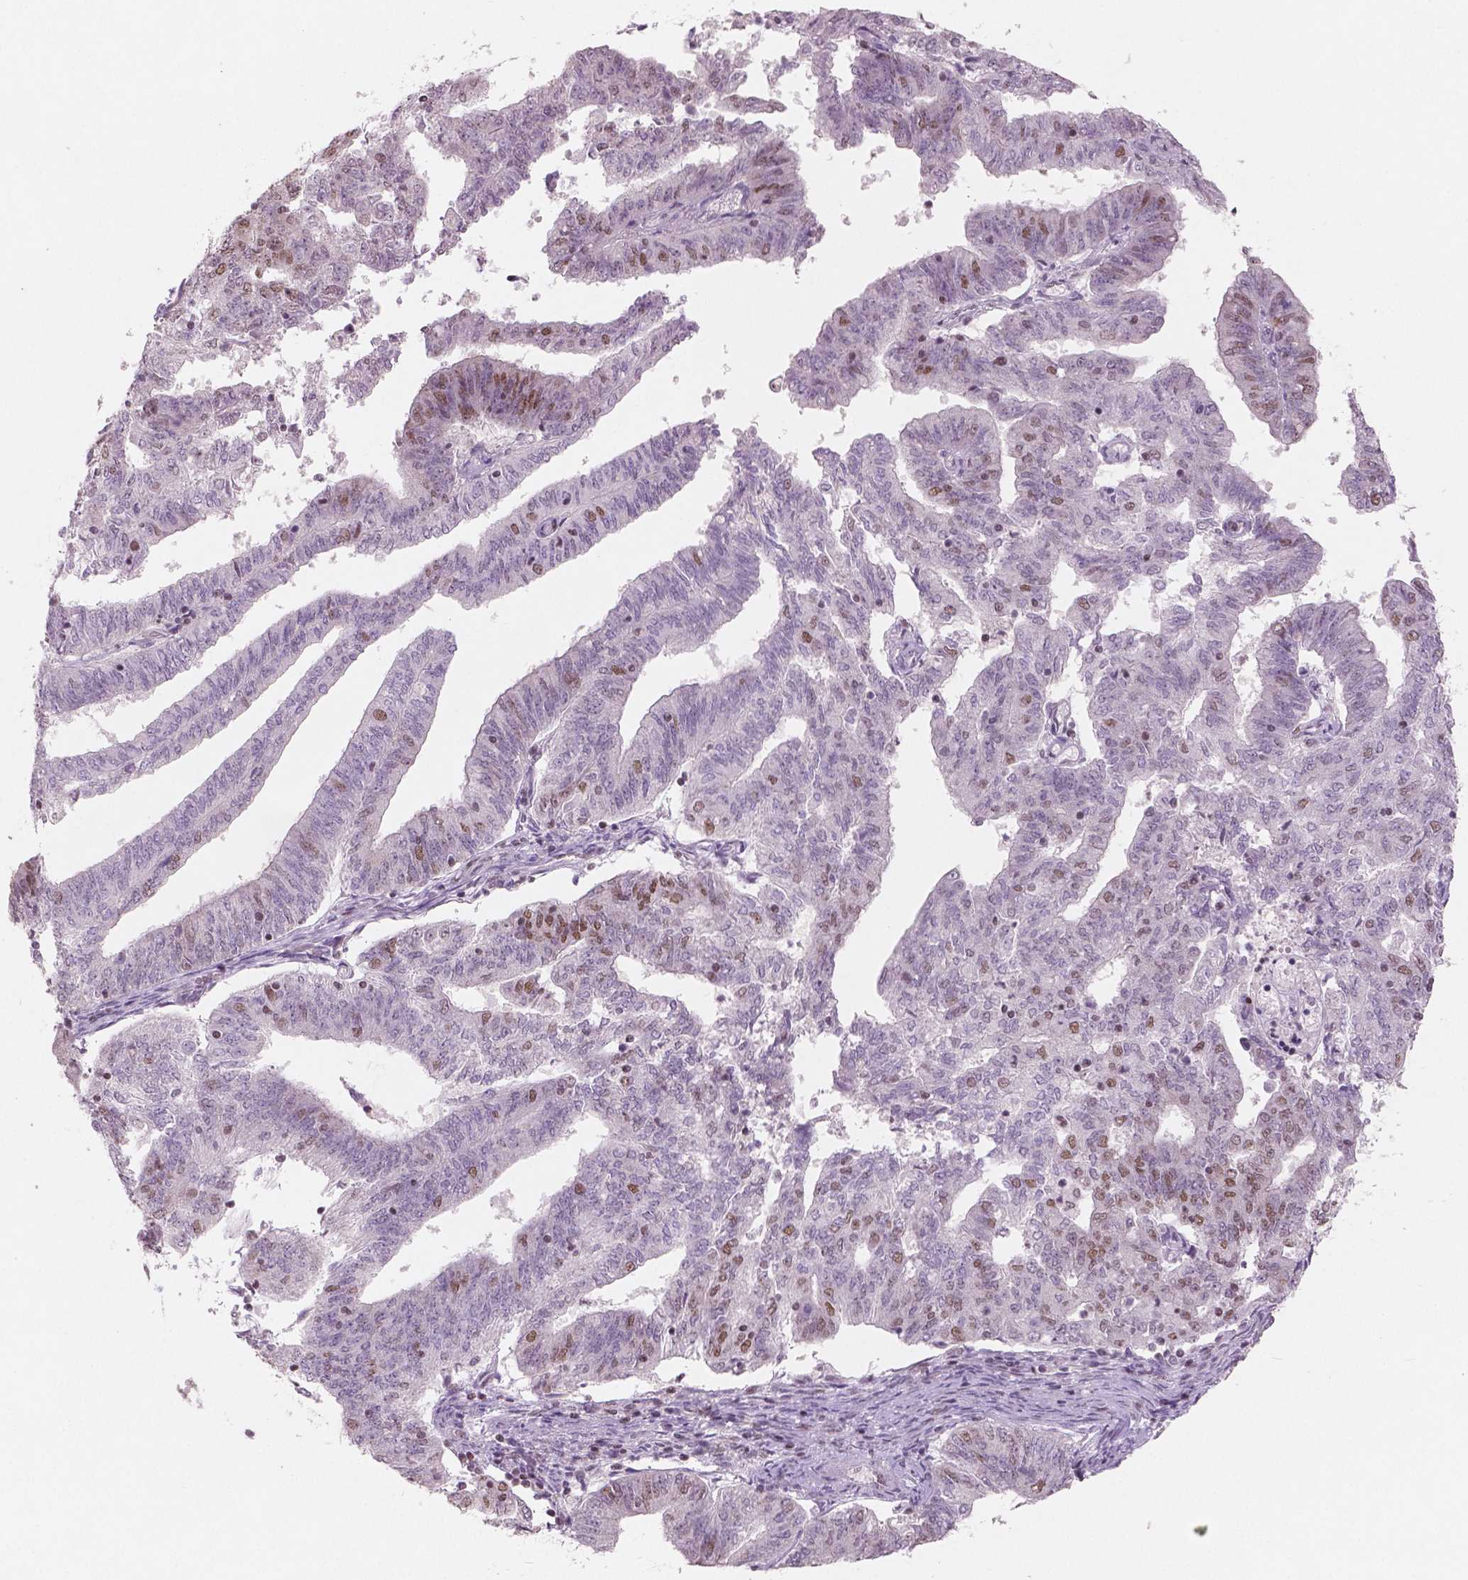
{"staining": {"intensity": "moderate", "quantity": "<25%", "location": "nuclear"}, "tissue": "endometrial cancer", "cell_type": "Tumor cells", "image_type": "cancer", "snomed": [{"axis": "morphology", "description": "Adenocarcinoma, NOS"}, {"axis": "topography", "description": "Endometrium"}], "caption": "Tumor cells display low levels of moderate nuclear expression in about <25% of cells in endometrial adenocarcinoma.", "gene": "BRD4", "patient": {"sex": "female", "age": 82}}